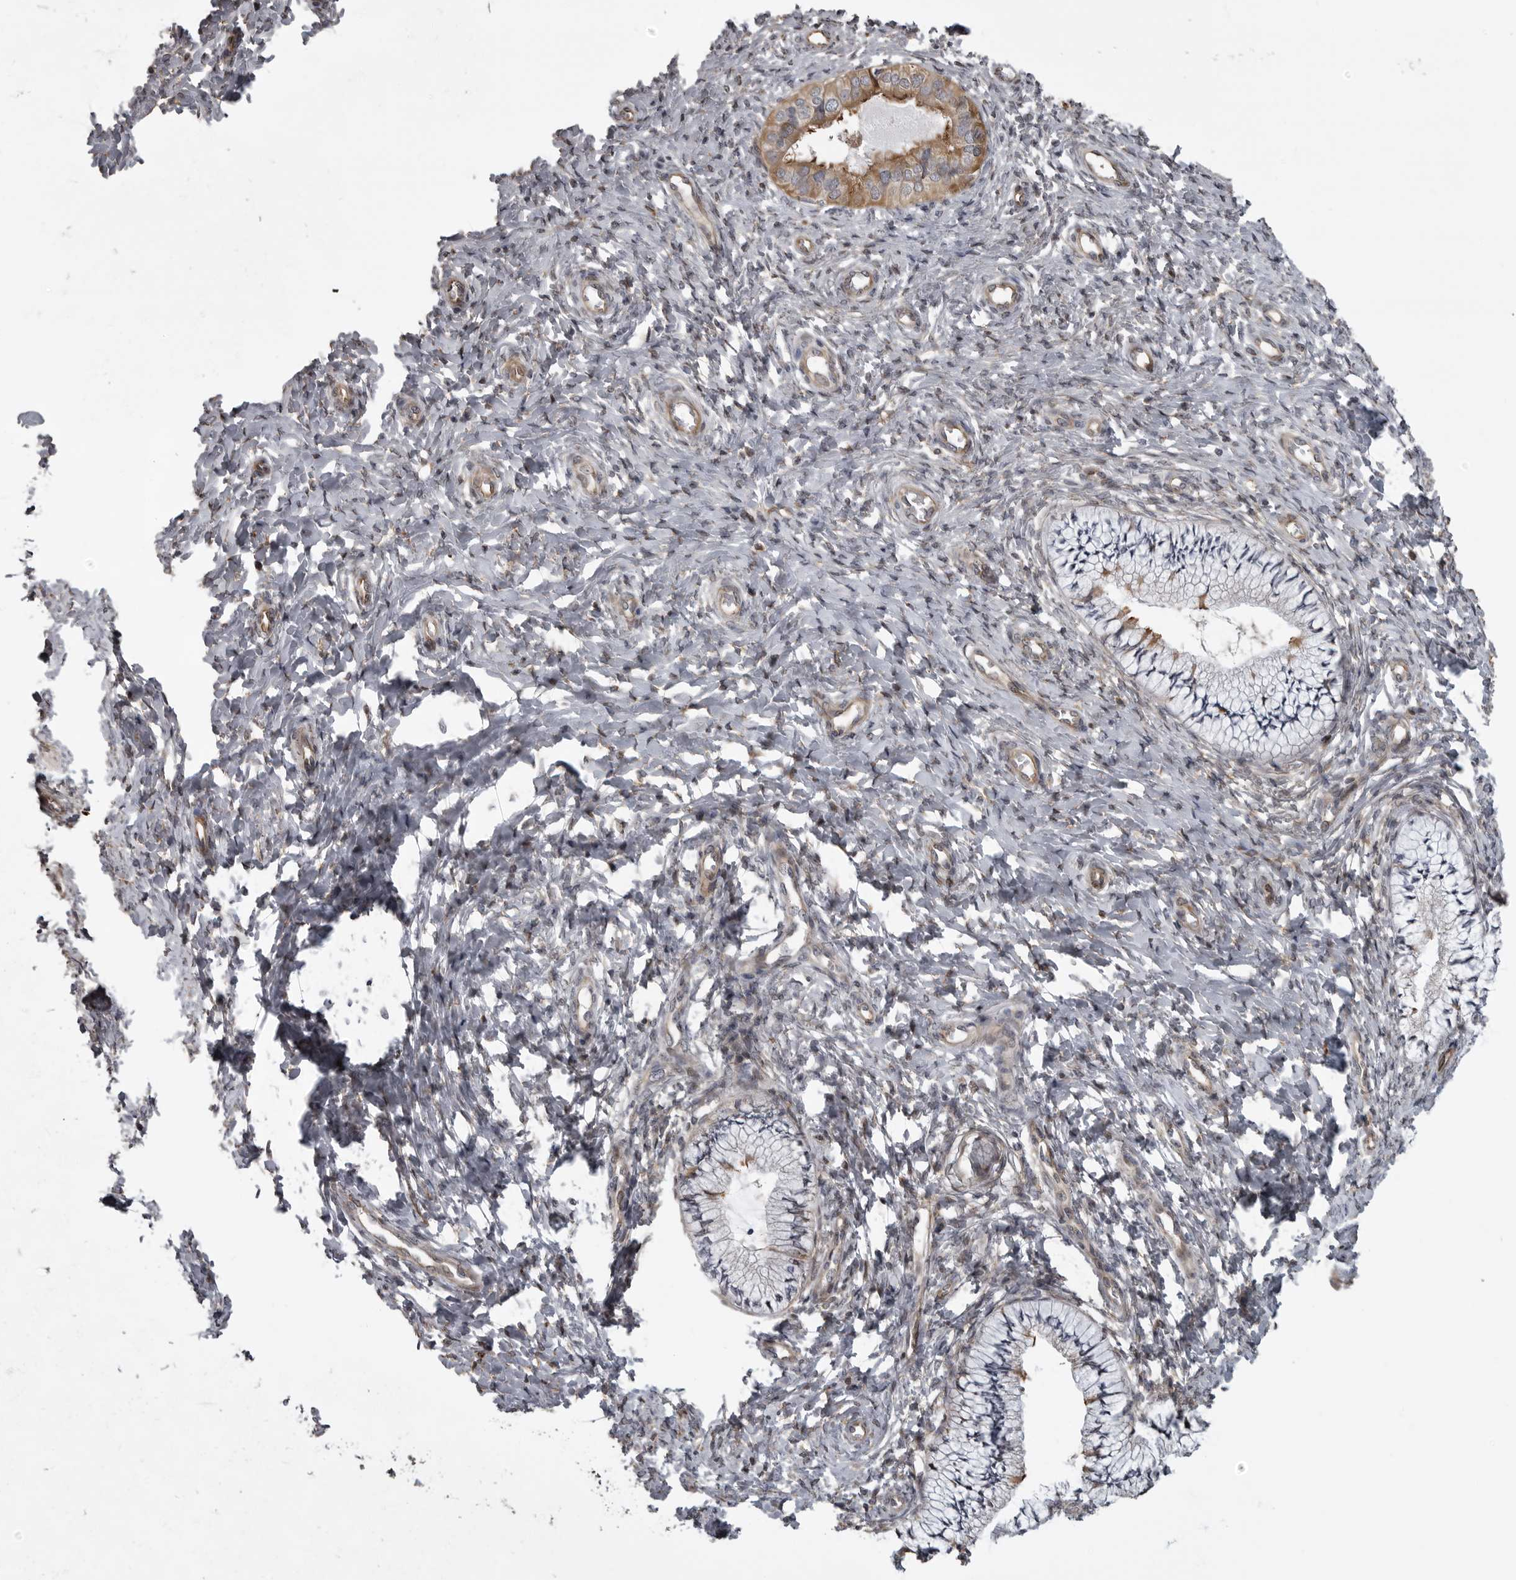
{"staining": {"intensity": "moderate", "quantity": "<25%", "location": "cytoplasmic/membranous"}, "tissue": "cervix", "cell_type": "Glandular cells", "image_type": "normal", "snomed": [{"axis": "morphology", "description": "Normal tissue, NOS"}, {"axis": "topography", "description": "Cervix"}], "caption": "IHC (DAB) staining of unremarkable cervix reveals moderate cytoplasmic/membranous protein expression in about <25% of glandular cells.", "gene": "ZNRF1", "patient": {"sex": "female", "age": 36}}